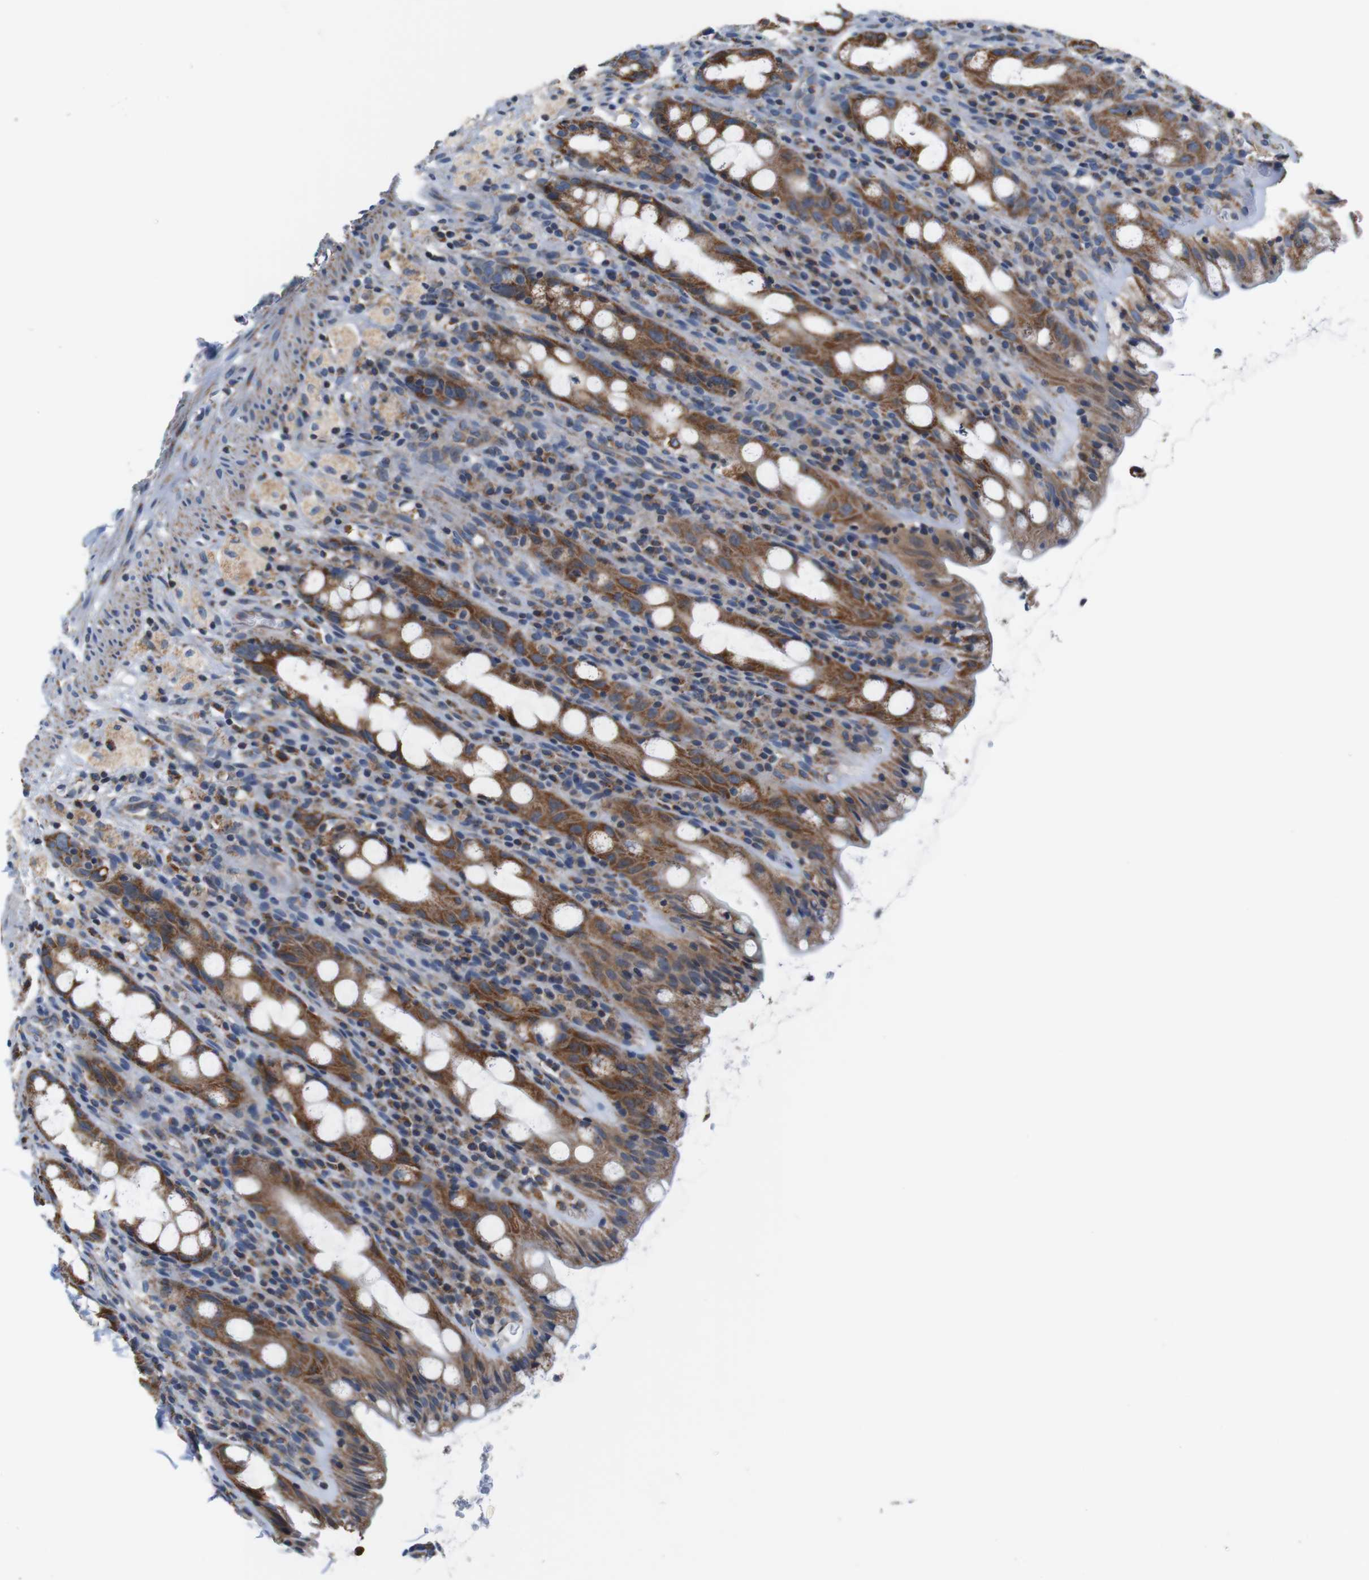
{"staining": {"intensity": "moderate", "quantity": ">75%", "location": "cytoplasmic/membranous"}, "tissue": "rectum", "cell_type": "Glandular cells", "image_type": "normal", "snomed": [{"axis": "morphology", "description": "Normal tissue, NOS"}, {"axis": "topography", "description": "Rectum"}], "caption": "The photomicrograph reveals immunohistochemical staining of normal rectum. There is moderate cytoplasmic/membranous staining is present in approximately >75% of glandular cells.", "gene": "LRP4", "patient": {"sex": "male", "age": 44}}